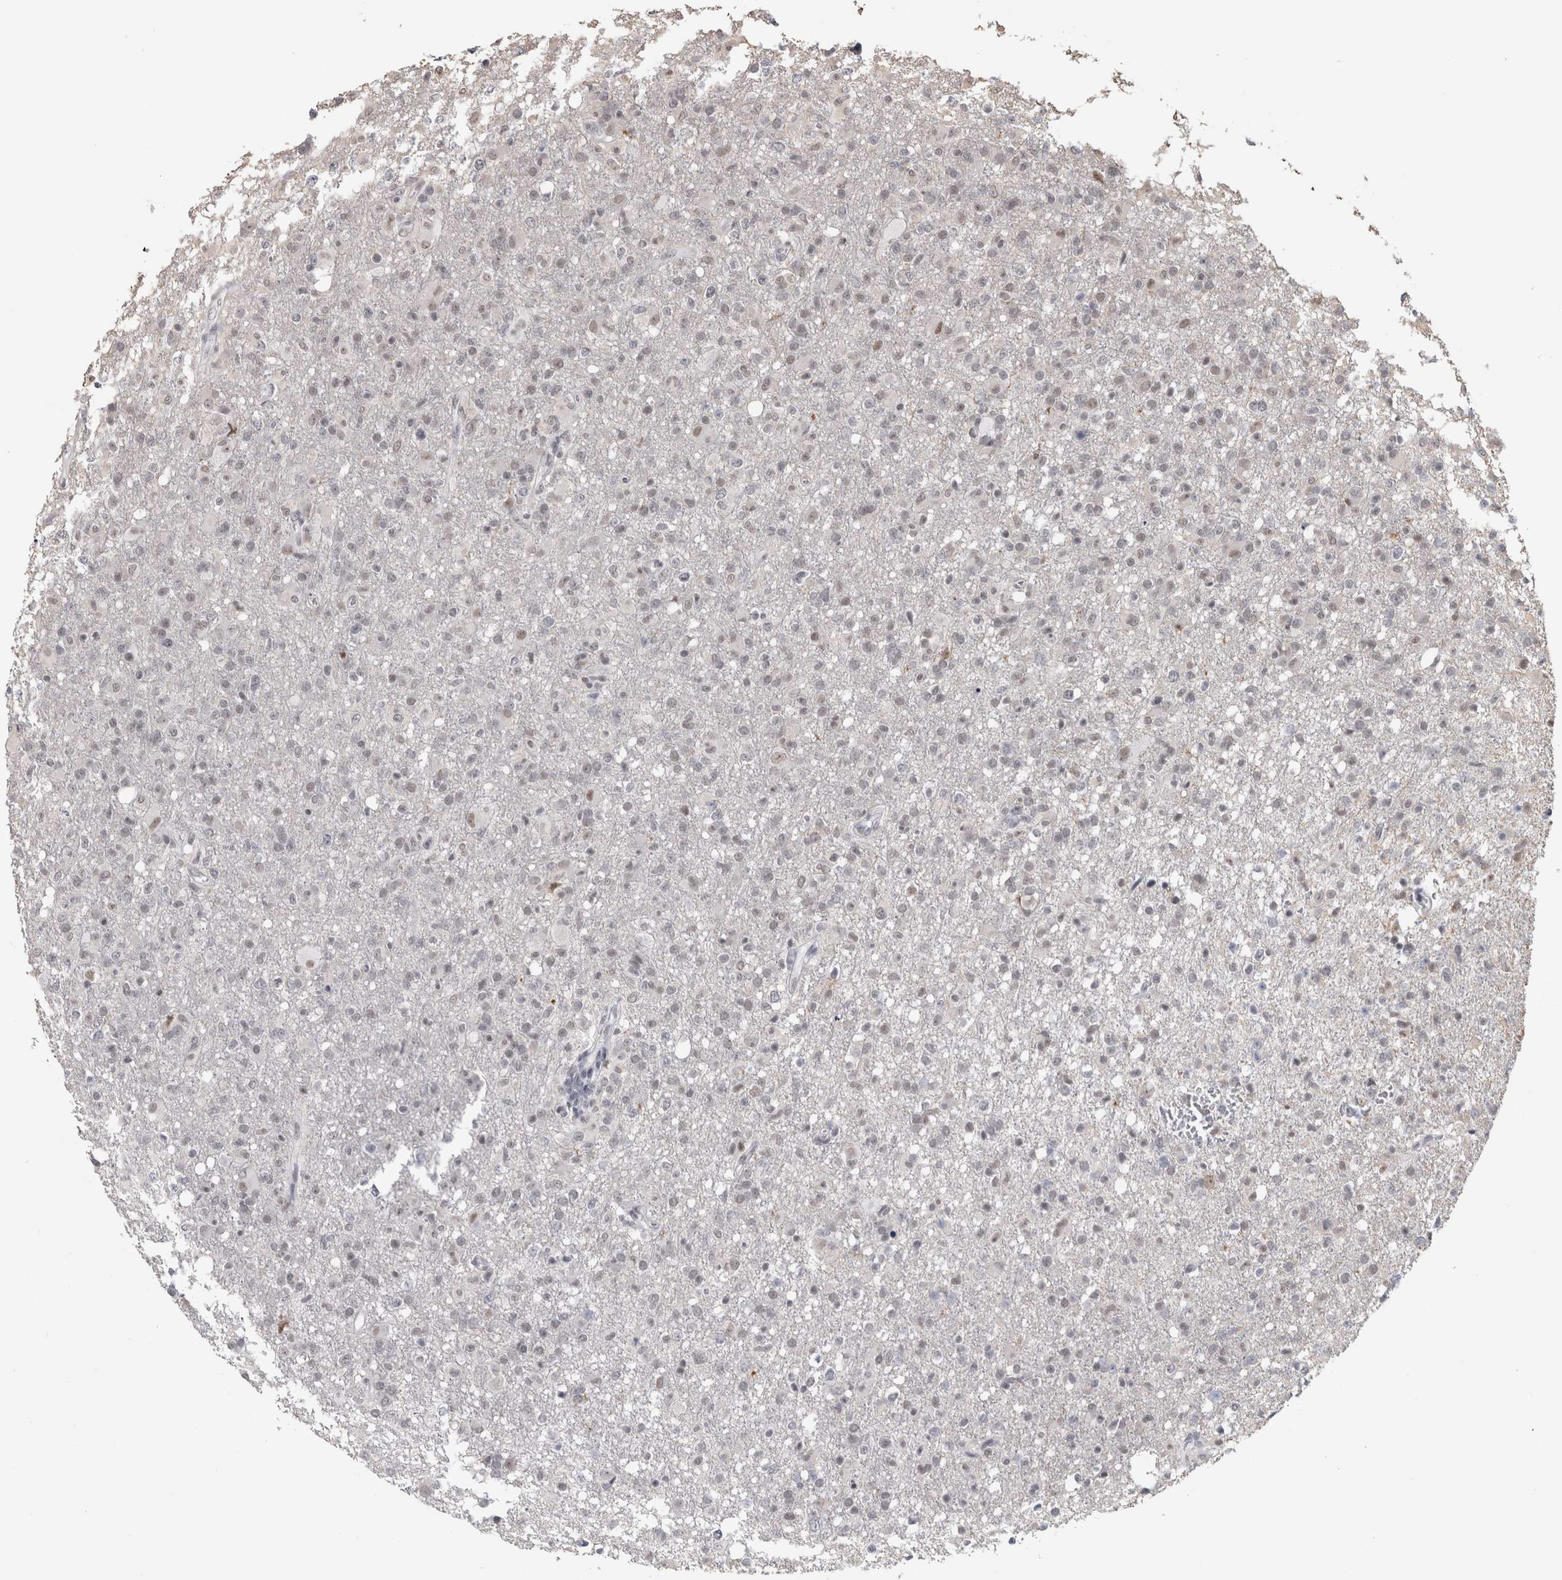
{"staining": {"intensity": "weak", "quantity": "25%-75%", "location": "nuclear"}, "tissue": "glioma", "cell_type": "Tumor cells", "image_type": "cancer", "snomed": [{"axis": "morphology", "description": "Glioma, malignant, High grade"}, {"axis": "topography", "description": "Brain"}], "caption": "A high-resolution photomicrograph shows immunohistochemistry staining of high-grade glioma (malignant), which displays weak nuclear staining in approximately 25%-75% of tumor cells.", "gene": "ARID4B", "patient": {"sex": "female", "age": 57}}